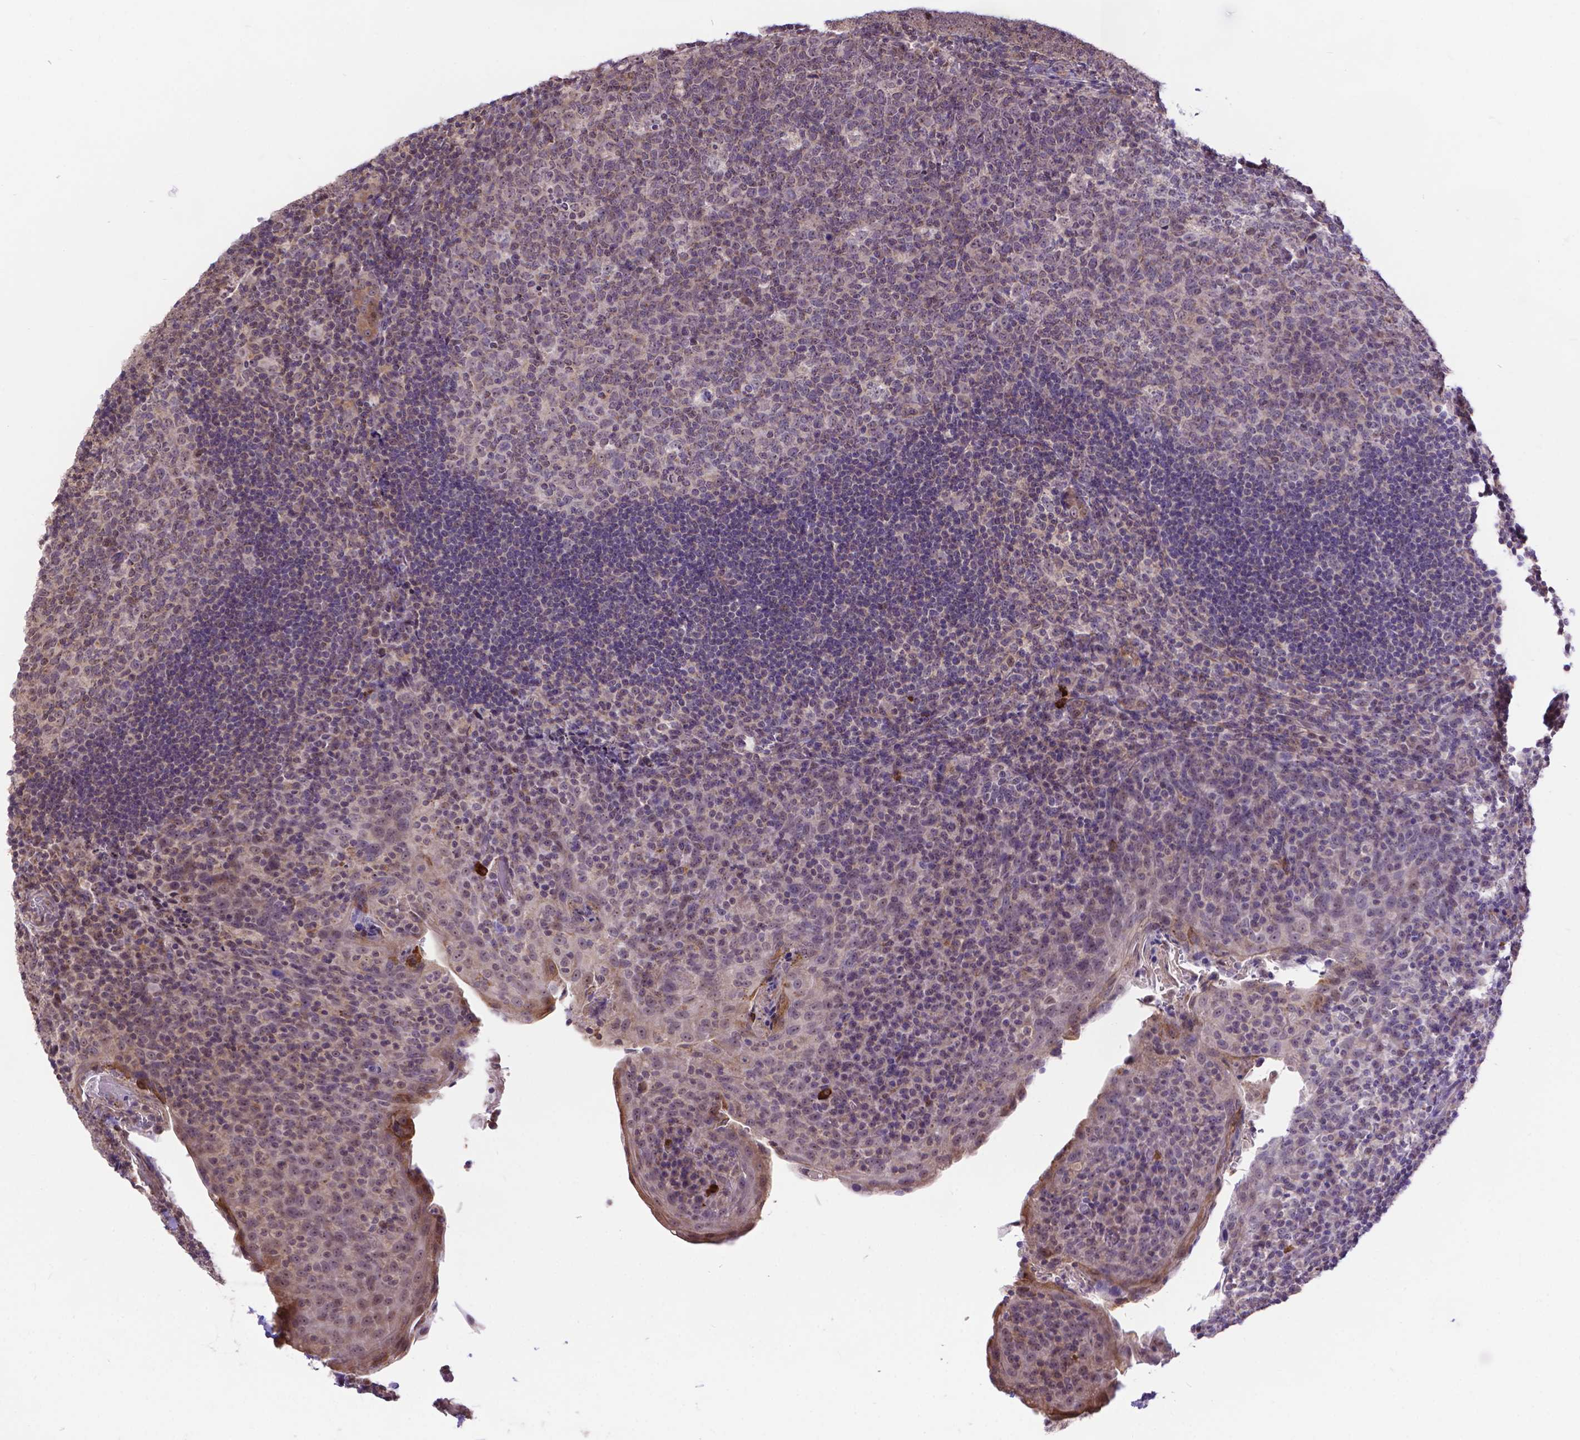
{"staining": {"intensity": "negative", "quantity": "none", "location": "none"}, "tissue": "tonsil", "cell_type": "Germinal center cells", "image_type": "normal", "snomed": [{"axis": "morphology", "description": "Normal tissue, NOS"}, {"axis": "topography", "description": "Tonsil"}], "caption": "Immunohistochemistry (IHC) micrograph of benign tonsil: tonsil stained with DAB (3,3'-diaminobenzidine) shows no significant protein expression in germinal center cells.", "gene": "TMEM135", "patient": {"sex": "male", "age": 17}}